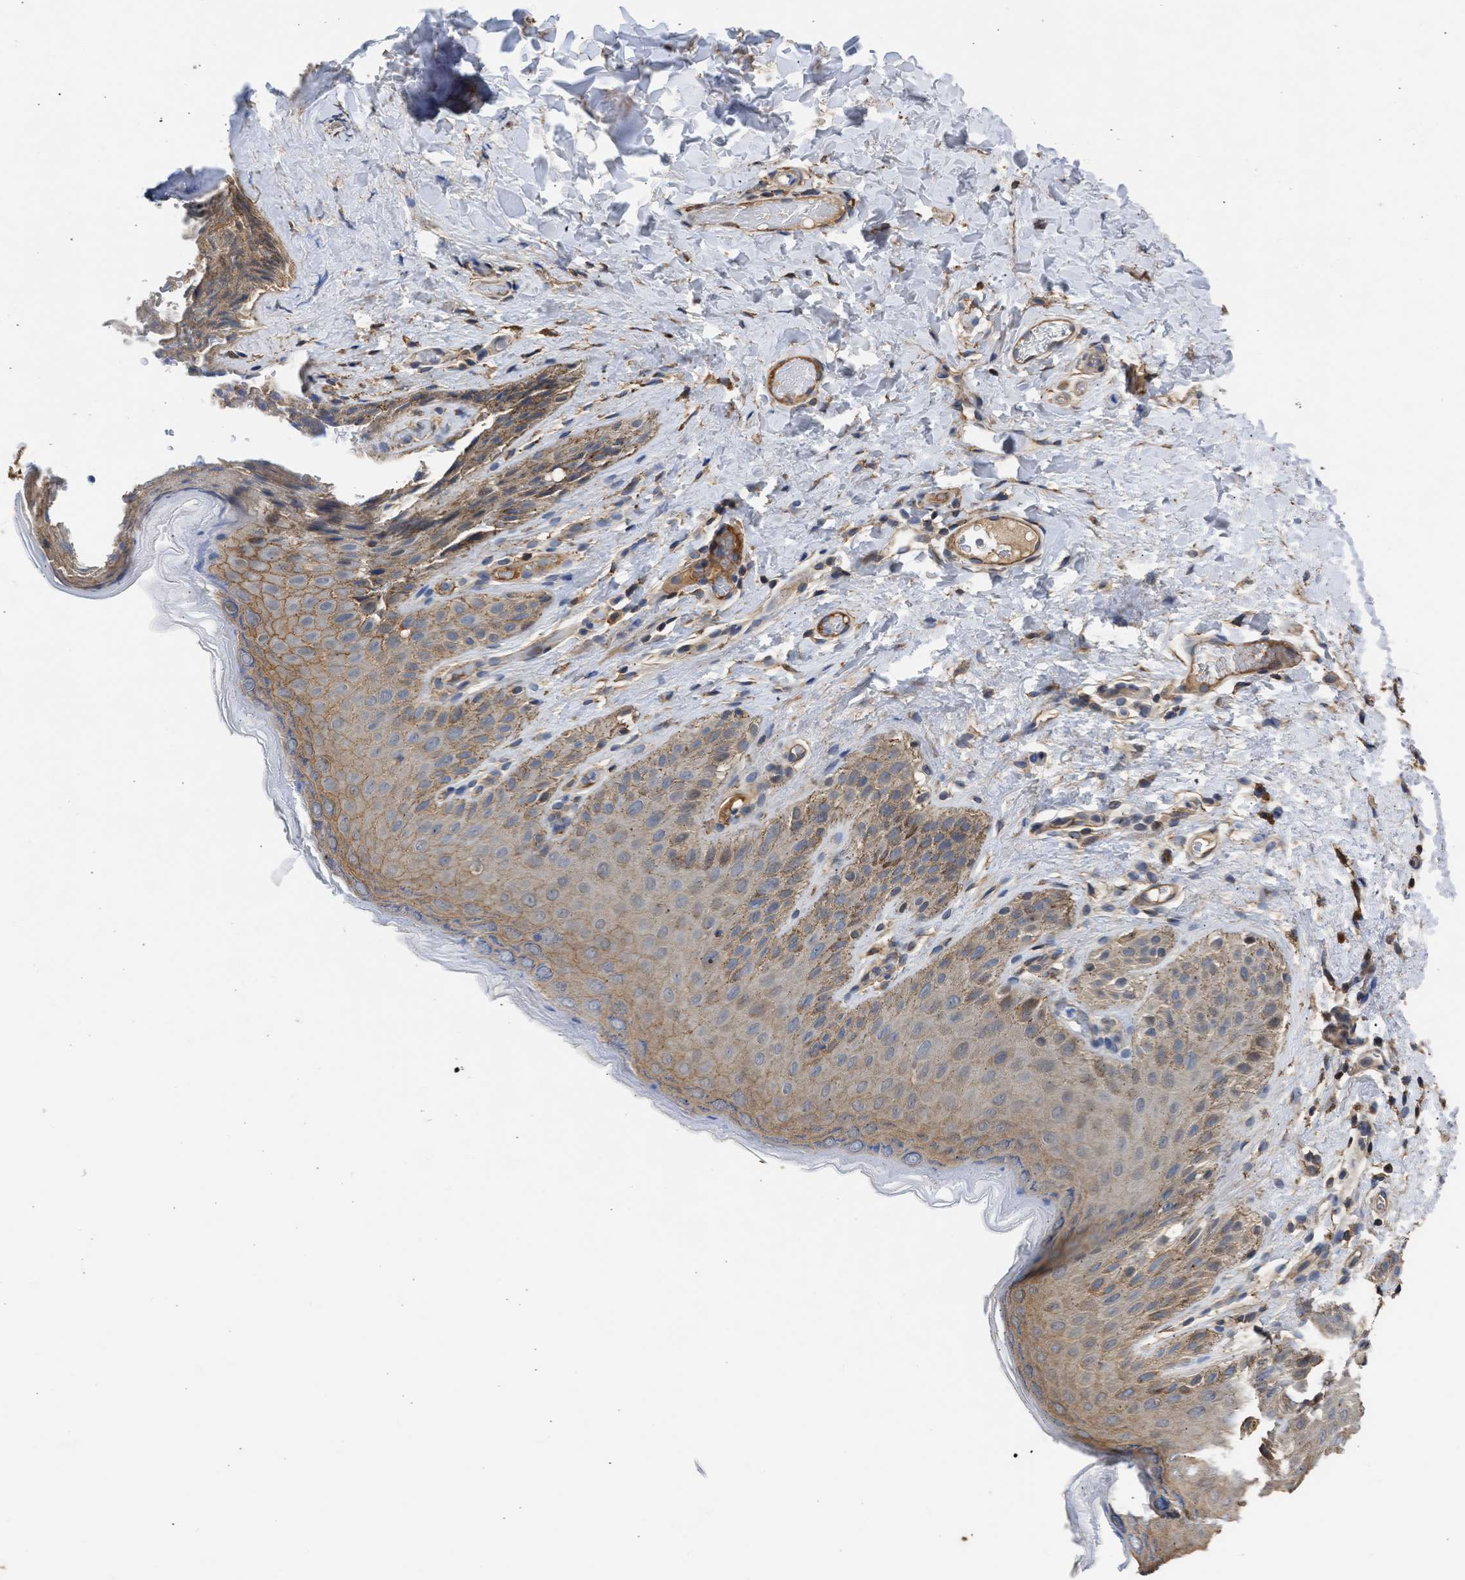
{"staining": {"intensity": "moderate", "quantity": "25%-75%", "location": "cytoplasmic/membranous"}, "tissue": "skin", "cell_type": "Epidermal cells", "image_type": "normal", "snomed": [{"axis": "morphology", "description": "Normal tissue, NOS"}, {"axis": "topography", "description": "Anal"}], "caption": "About 25%-75% of epidermal cells in unremarkable skin show moderate cytoplasmic/membranous protein expression as visualized by brown immunohistochemical staining.", "gene": "MAS1L", "patient": {"sex": "male", "age": 44}}